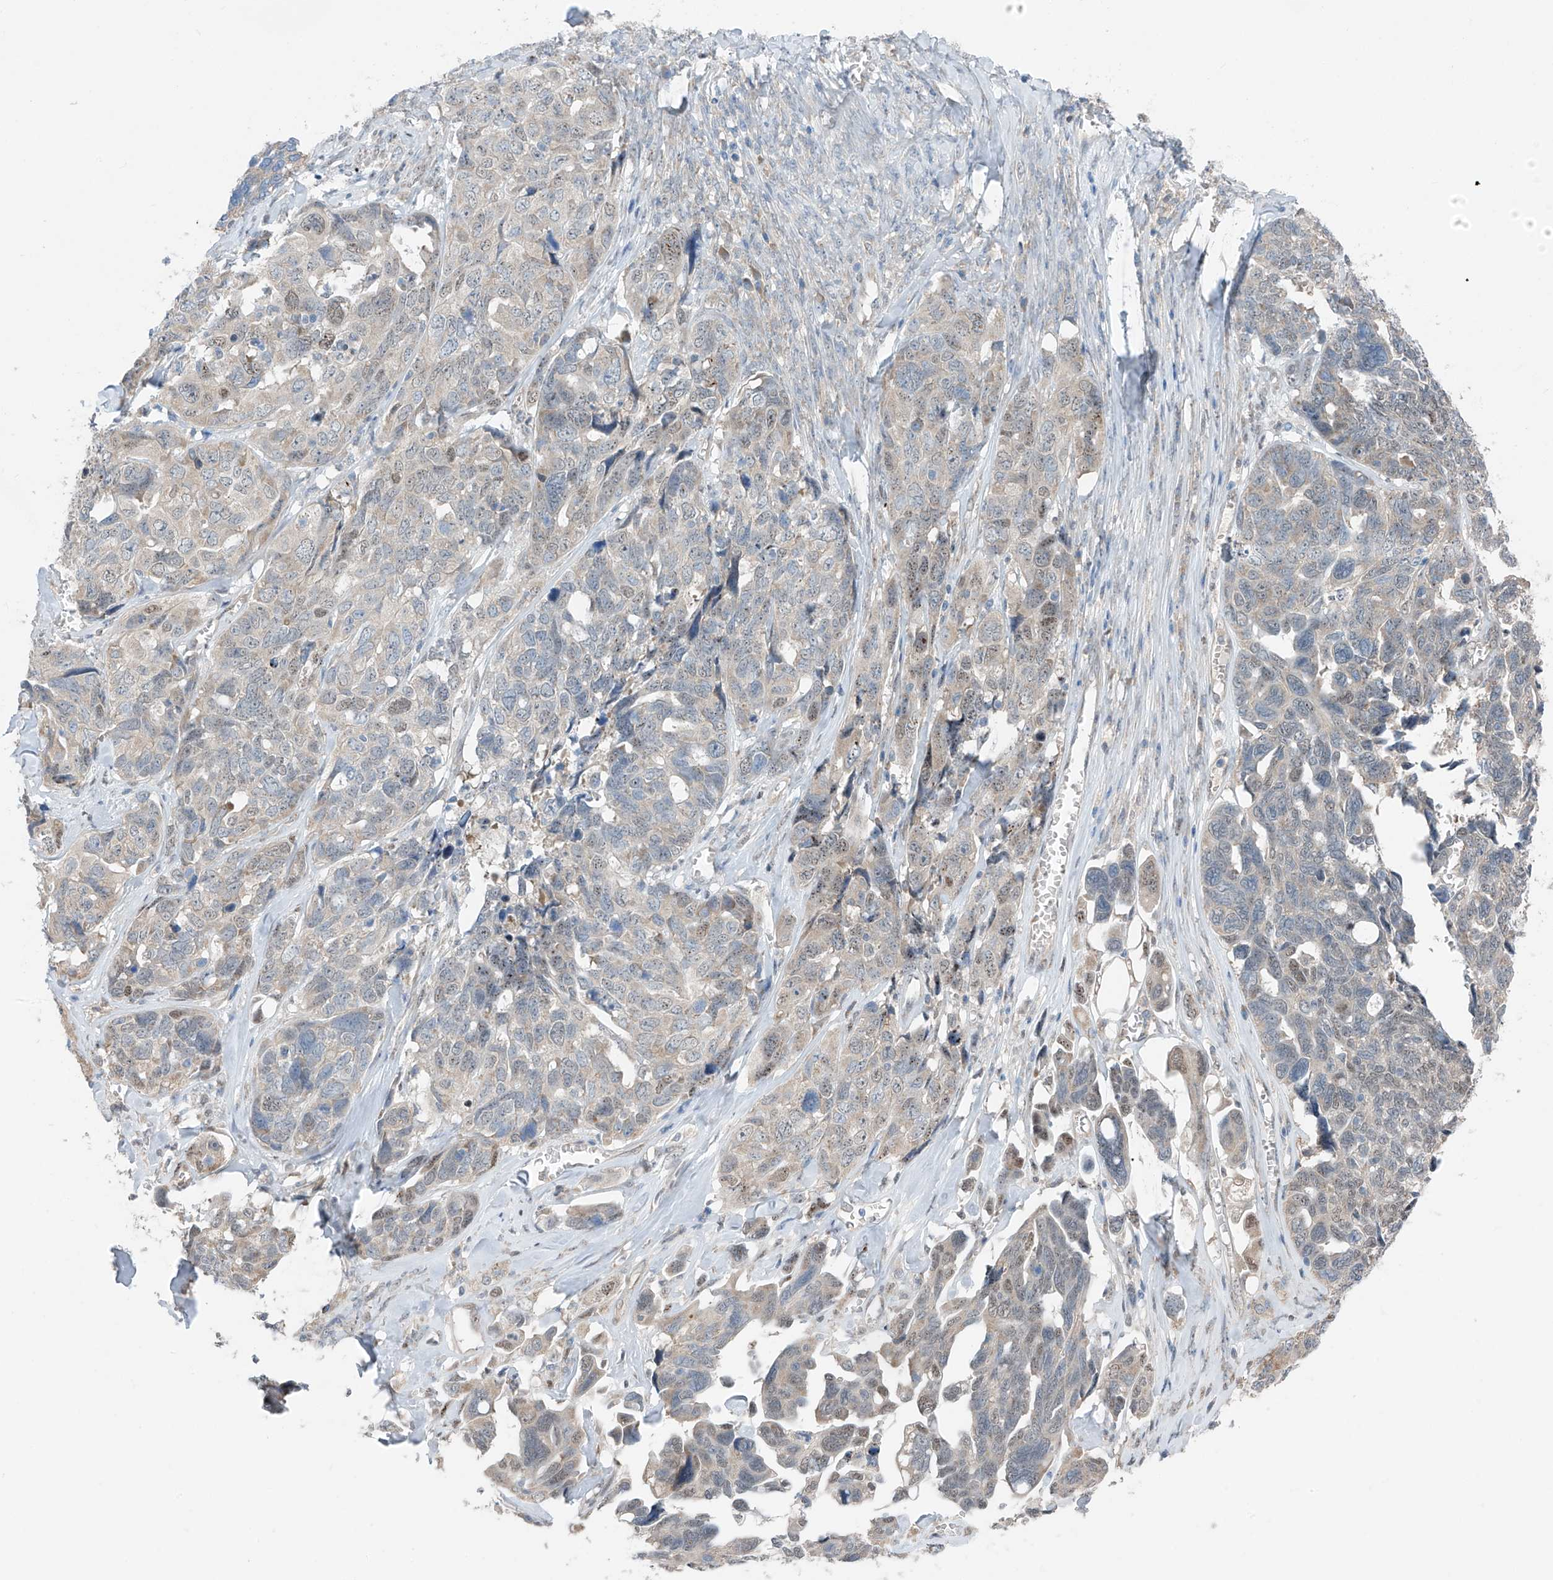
{"staining": {"intensity": "weak", "quantity": "25%-75%", "location": "nuclear"}, "tissue": "ovarian cancer", "cell_type": "Tumor cells", "image_type": "cancer", "snomed": [{"axis": "morphology", "description": "Cystadenocarcinoma, serous, NOS"}, {"axis": "topography", "description": "Ovary"}], "caption": "Ovarian cancer (serous cystadenocarcinoma) tissue displays weak nuclear positivity in about 25%-75% of tumor cells", "gene": "RPL4", "patient": {"sex": "female", "age": 79}}